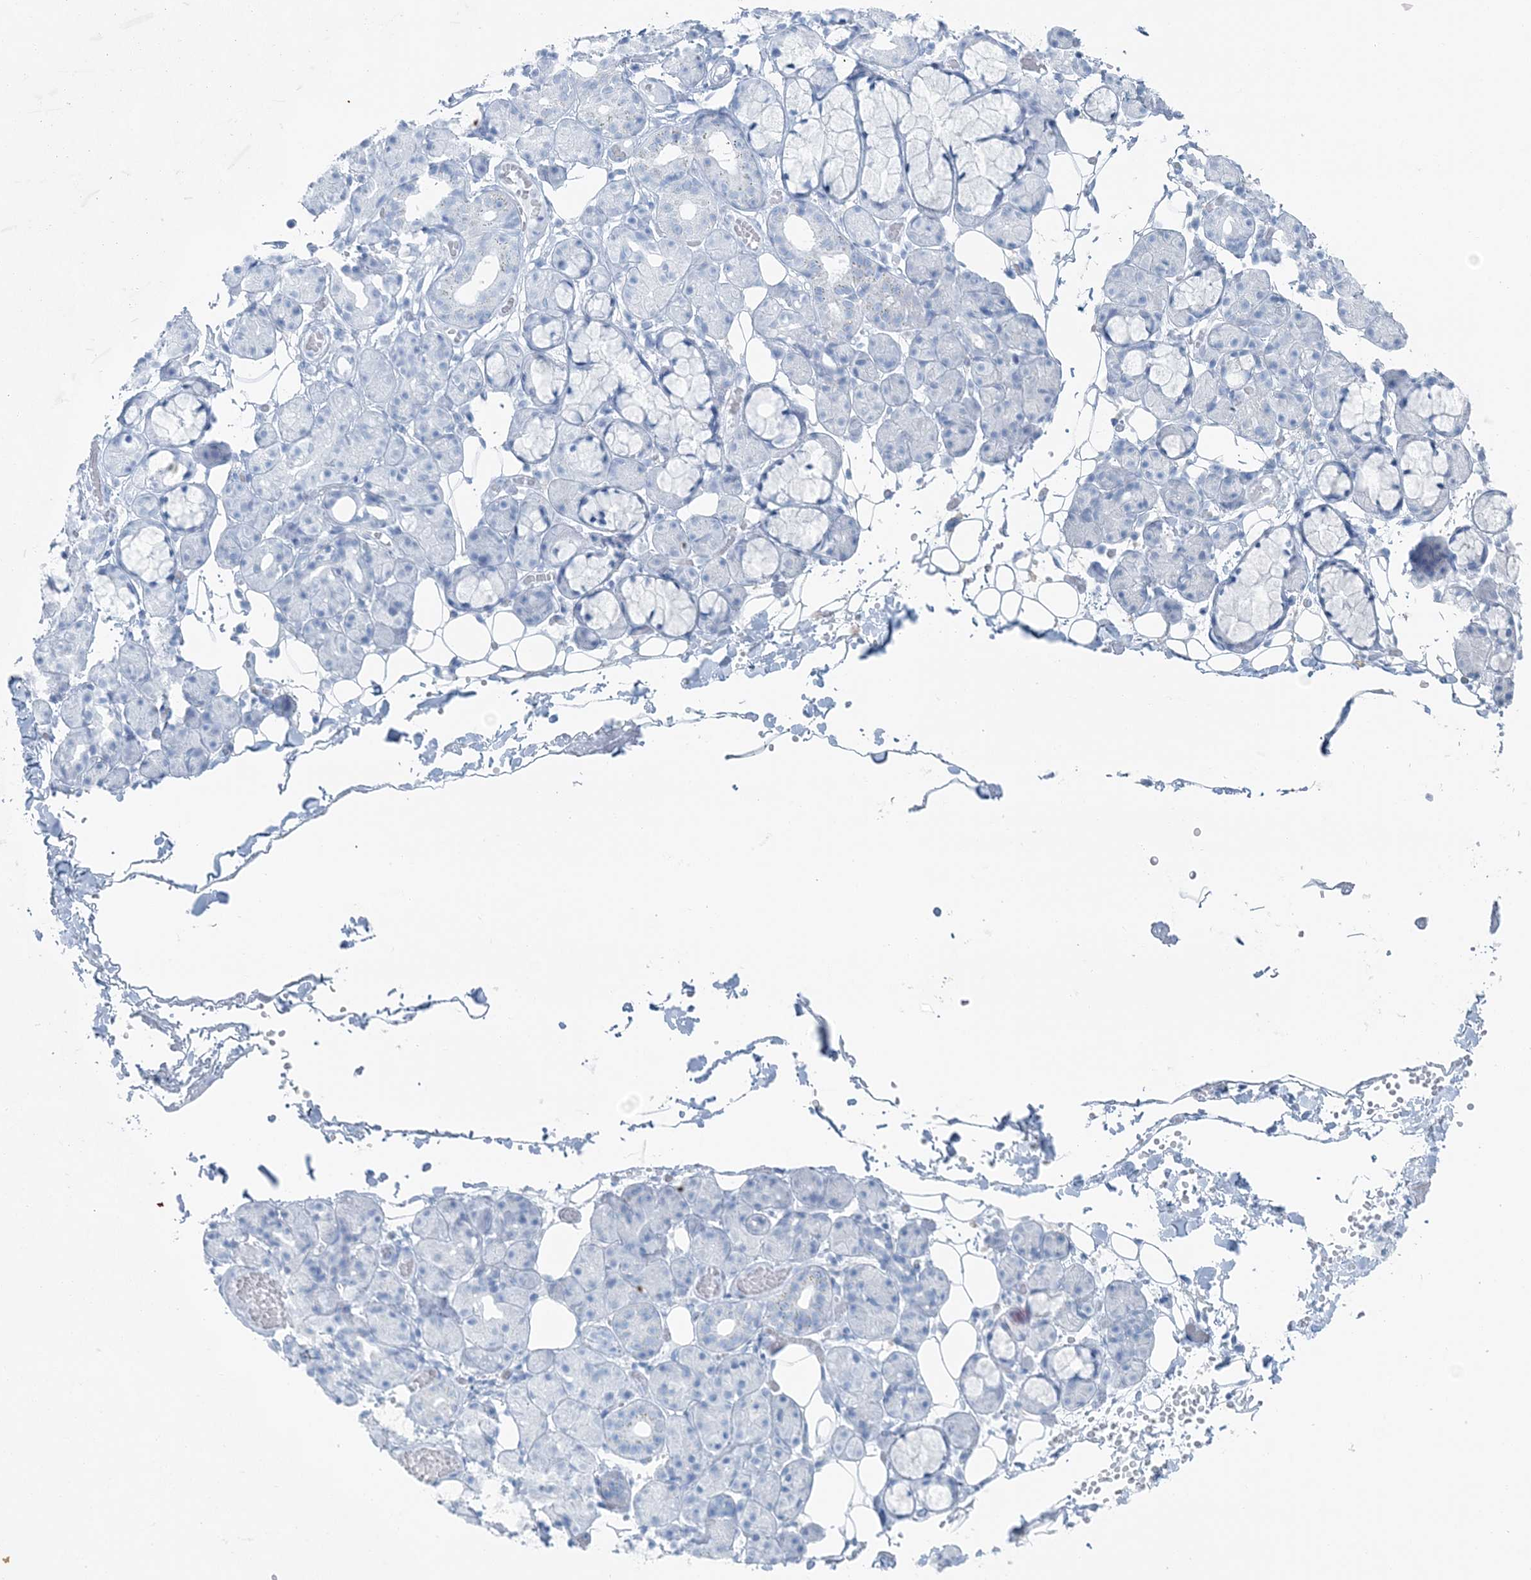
{"staining": {"intensity": "negative", "quantity": "none", "location": "none"}, "tissue": "salivary gland", "cell_type": "Glandular cells", "image_type": "normal", "snomed": [{"axis": "morphology", "description": "Normal tissue, NOS"}, {"axis": "topography", "description": "Salivary gland"}], "caption": "An immunohistochemistry (IHC) micrograph of unremarkable salivary gland is shown. There is no staining in glandular cells of salivary gland.", "gene": "SNX2", "patient": {"sex": "male", "age": 63}}